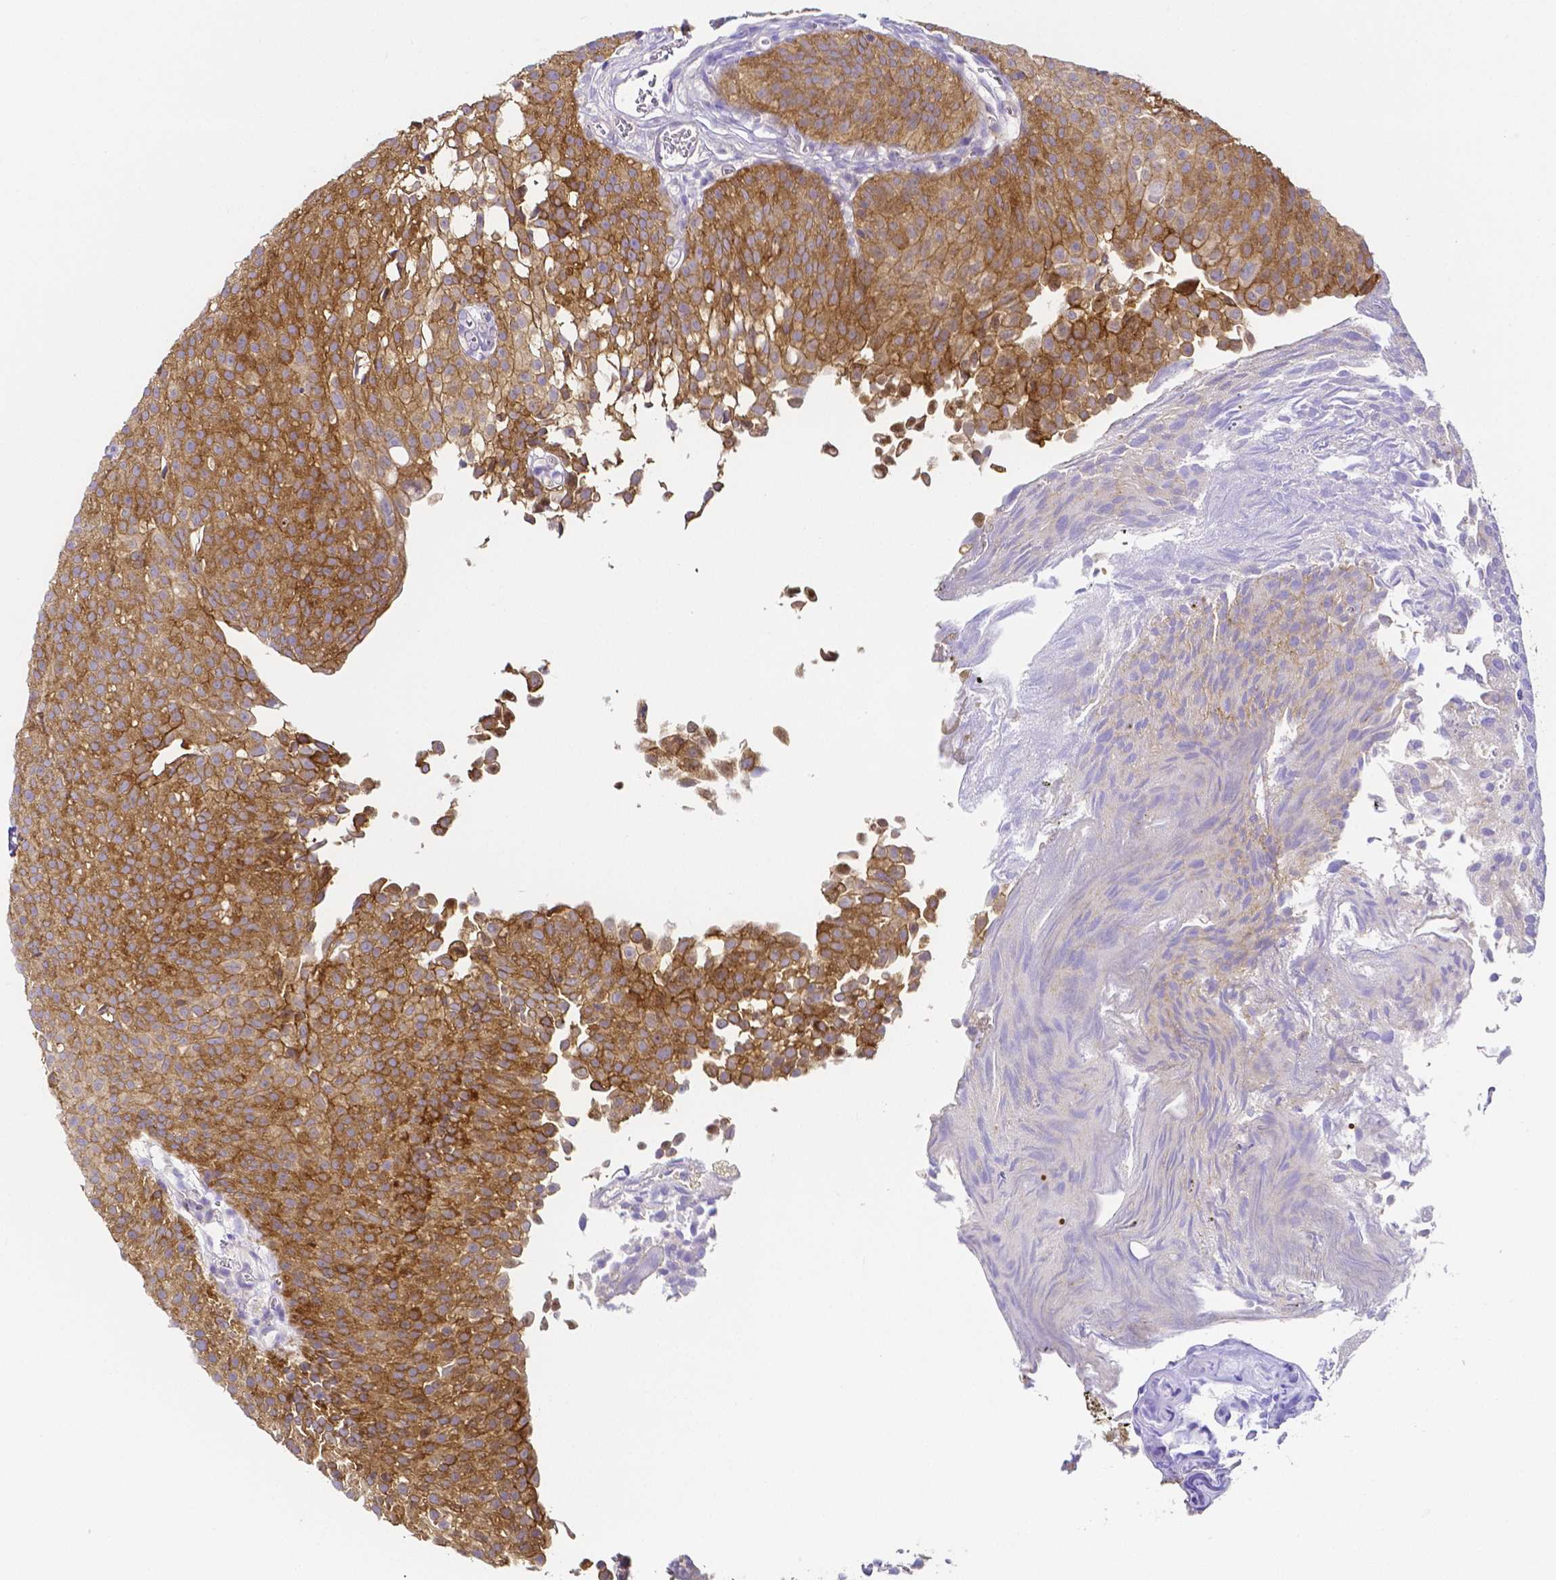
{"staining": {"intensity": "moderate", "quantity": ">75%", "location": "cytoplasmic/membranous"}, "tissue": "urothelial cancer", "cell_type": "Tumor cells", "image_type": "cancer", "snomed": [{"axis": "morphology", "description": "Urothelial carcinoma, Low grade"}, {"axis": "topography", "description": "Urinary bladder"}], "caption": "Urothelial carcinoma (low-grade) tissue shows moderate cytoplasmic/membranous staining in approximately >75% of tumor cells, visualized by immunohistochemistry. (DAB IHC with brightfield microscopy, high magnification).", "gene": "PKP3", "patient": {"sex": "male", "age": 80}}